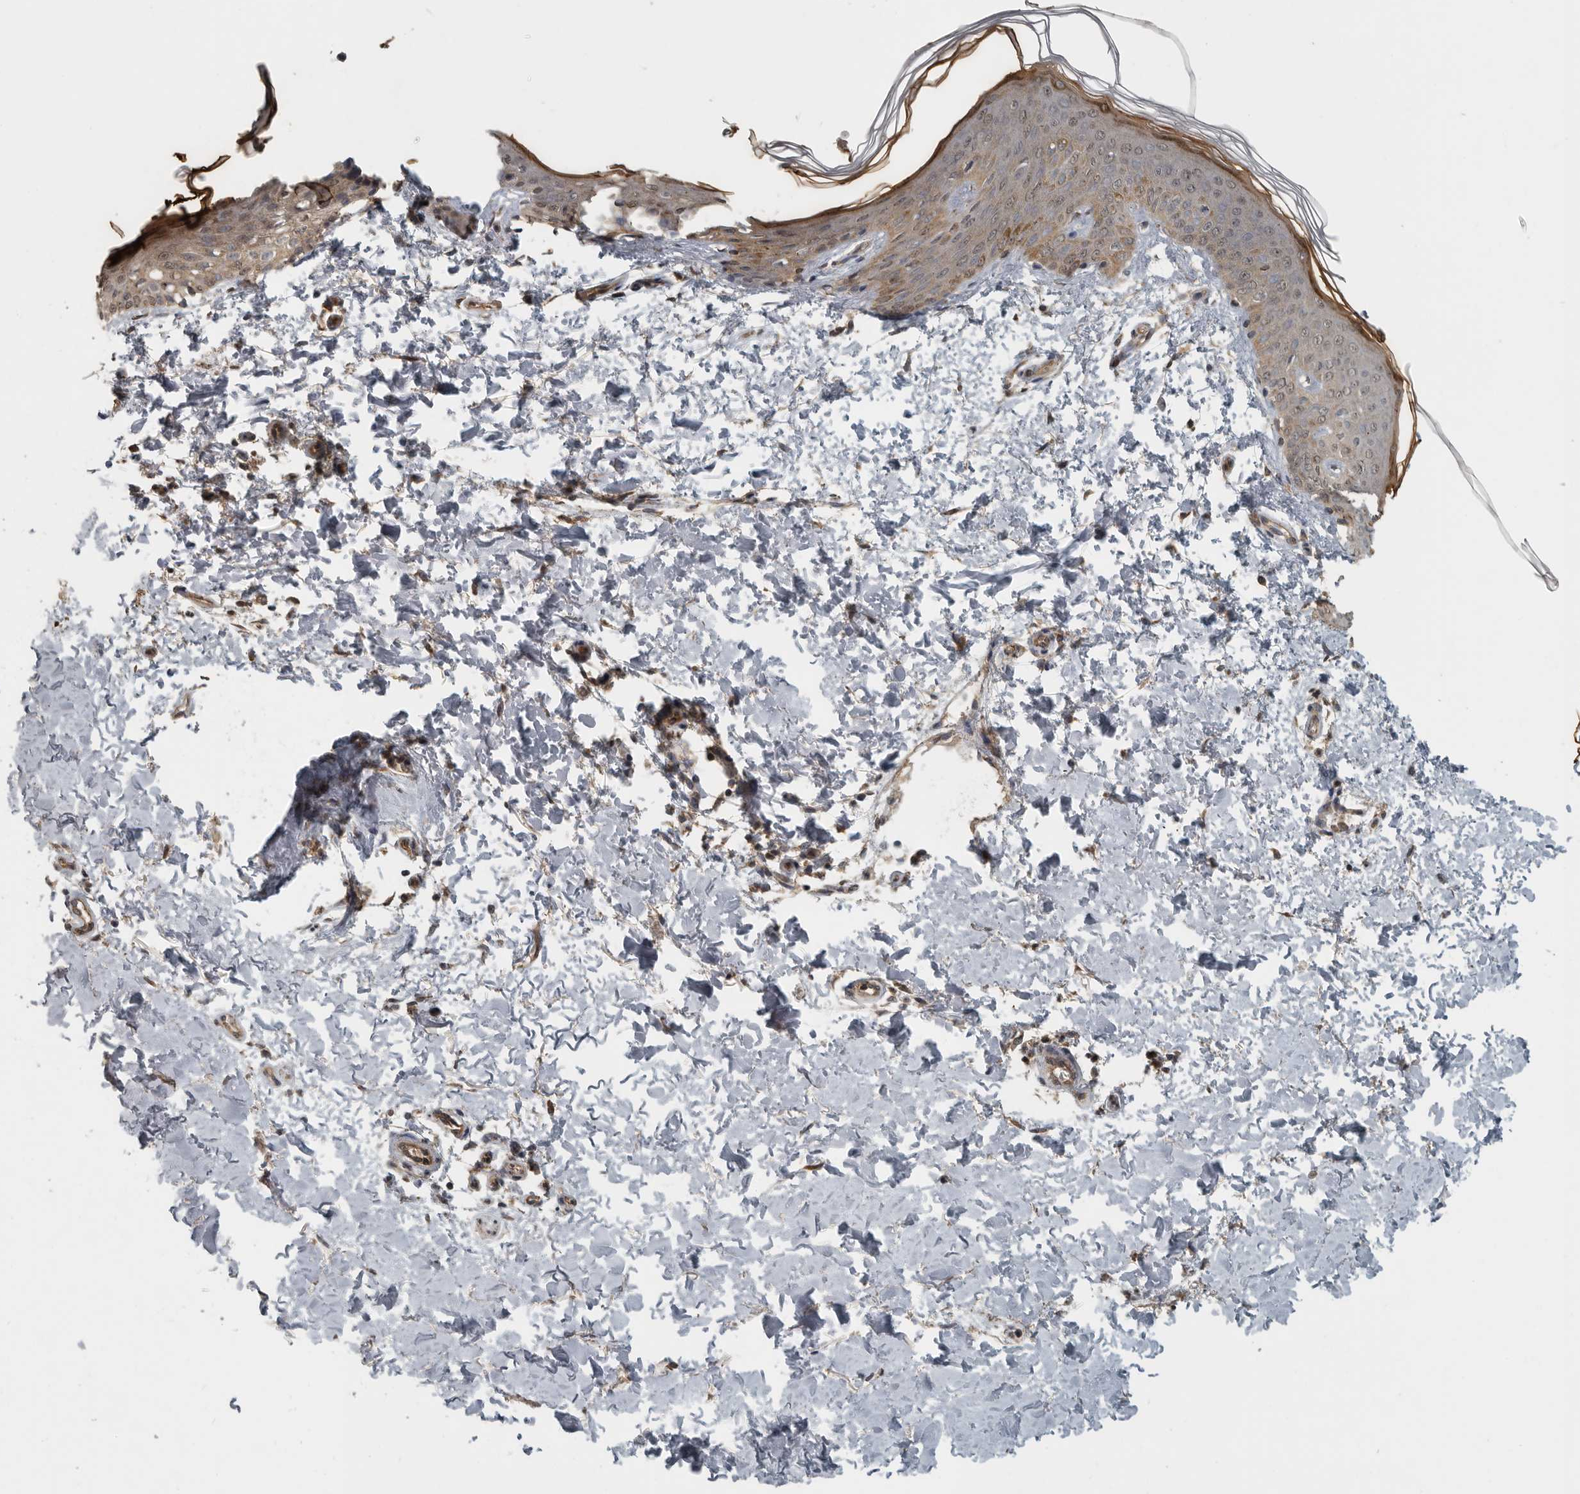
{"staining": {"intensity": "moderate", "quantity": ">75%", "location": "cytoplasmic/membranous,nuclear"}, "tissue": "skin", "cell_type": "Fibroblasts", "image_type": "normal", "snomed": [{"axis": "morphology", "description": "Normal tissue, NOS"}, {"axis": "morphology", "description": "Neoplasm, benign, NOS"}, {"axis": "topography", "description": "Skin"}, {"axis": "topography", "description": "Soft tissue"}], "caption": "Immunohistochemistry (IHC) histopathology image of normal skin stained for a protein (brown), which exhibits medium levels of moderate cytoplasmic/membranous,nuclear expression in approximately >75% of fibroblasts.", "gene": "AFAP1", "patient": {"sex": "male", "age": 26}}